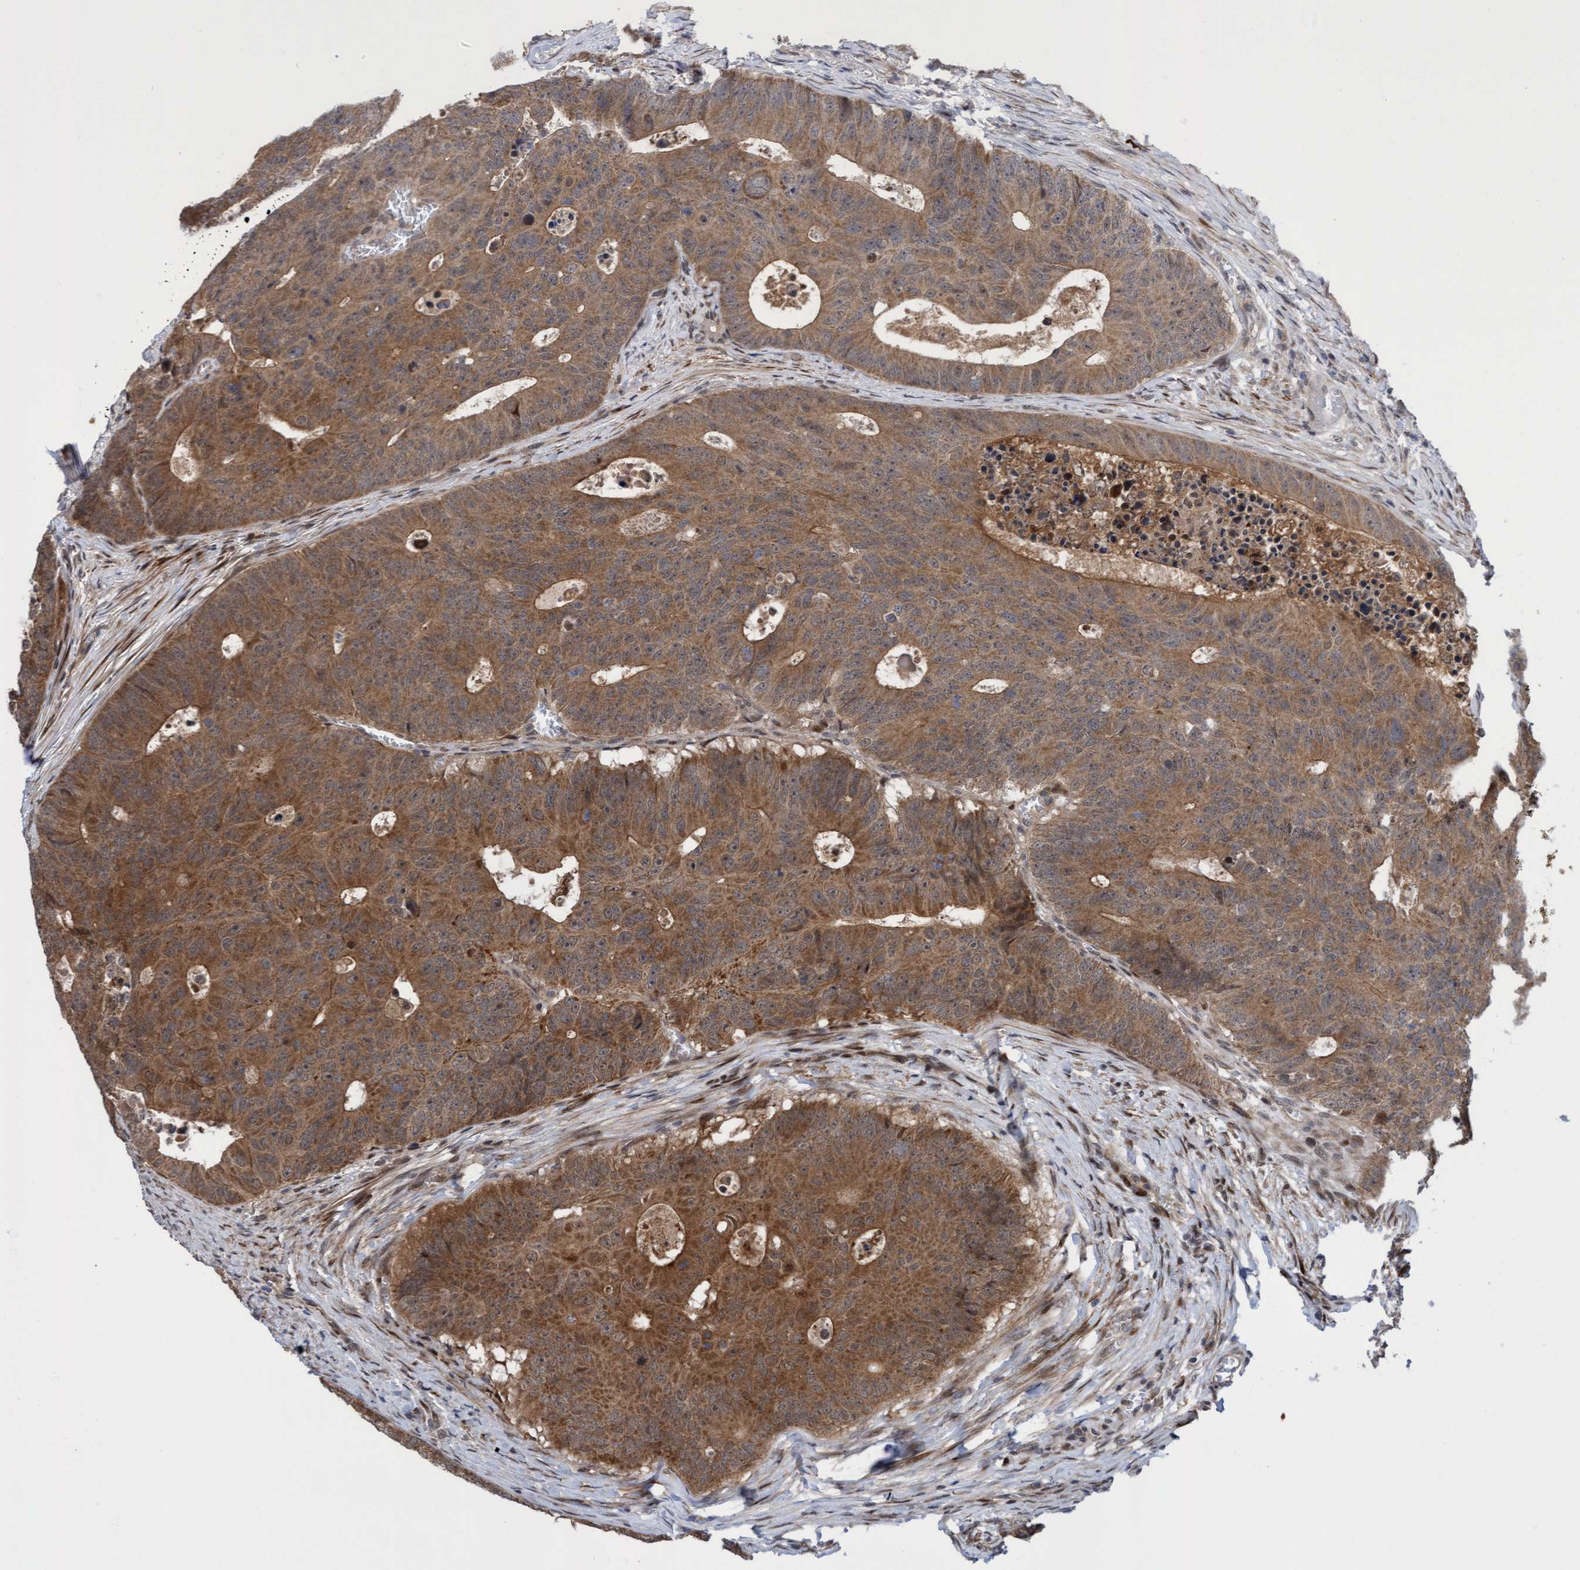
{"staining": {"intensity": "moderate", "quantity": ">75%", "location": "cytoplasmic/membranous"}, "tissue": "colorectal cancer", "cell_type": "Tumor cells", "image_type": "cancer", "snomed": [{"axis": "morphology", "description": "Adenocarcinoma, NOS"}, {"axis": "topography", "description": "Colon"}], "caption": "DAB (3,3'-diaminobenzidine) immunohistochemical staining of colorectal cancer reveals moderate cytoplasmic/membranous protein positivity in approximately >75% of tumor cells.", "gene": "ITFG1", "patient": {"sex": "male", "age": 87}}